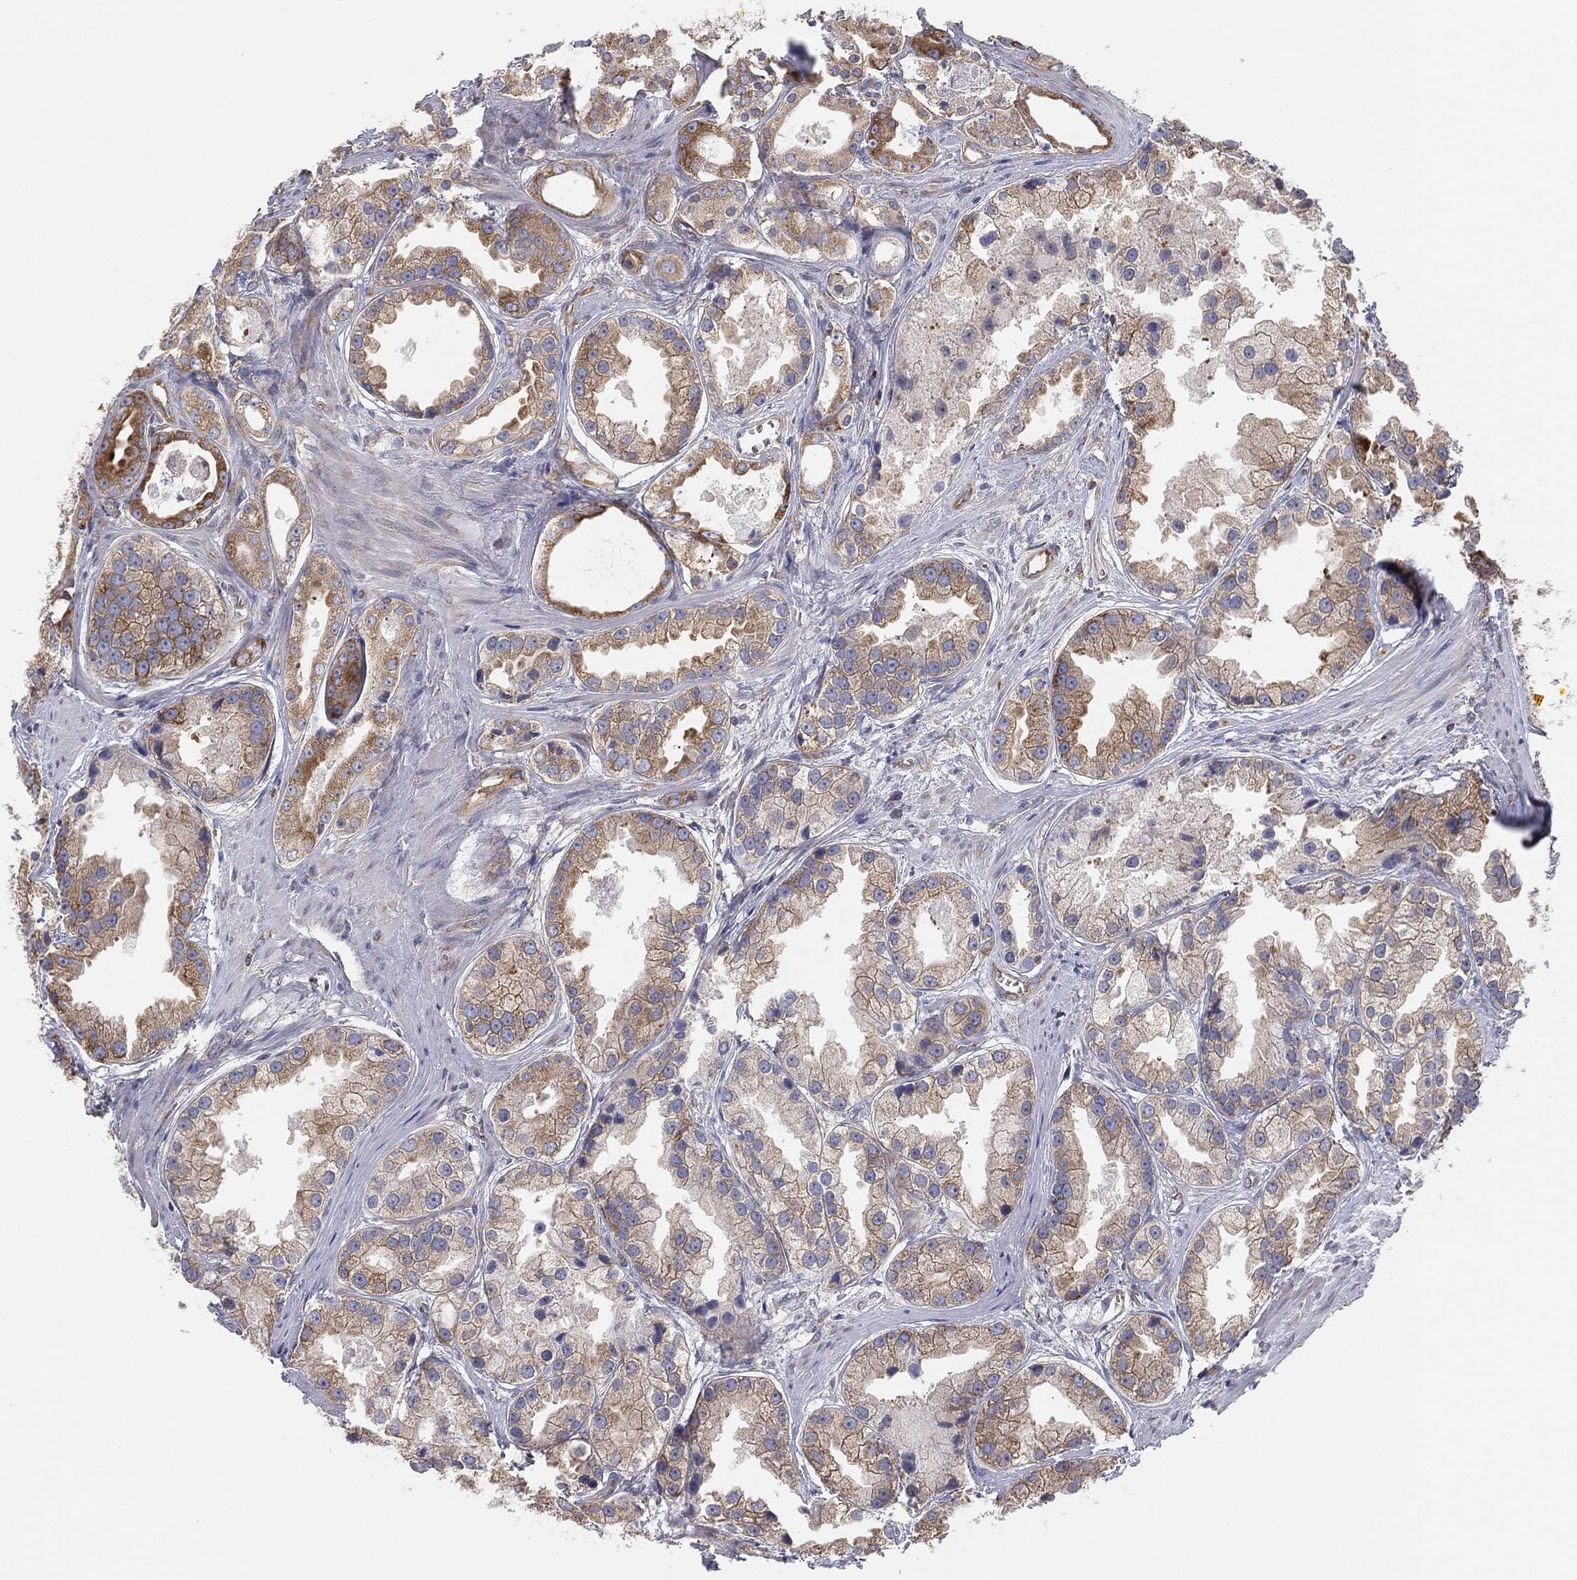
{"staining": {"intensity": "moderate", "quantity": "25%-75%", "location": "cytoplasmic/membranous"}, "tissue": "prostate cancer", "cell_type": "Tumor cells", "image_type": "cancer", "snomed": [{"axis": "morphology", "description": "Adenocarcinoma, NOS"}, {"axis": "topography", "description": "Prostate"}], "caption": "Immunohistochemistry (IHC) image of human prostate cancer (adenocarcinoma) stained for a protein (brown), which shows medium levels of moderate cytoplasmic/membranous staining in approximately 25%-75% of tumor cells.", "gene": "FARSA", "patient": {"sex": "male", "age": 61}}